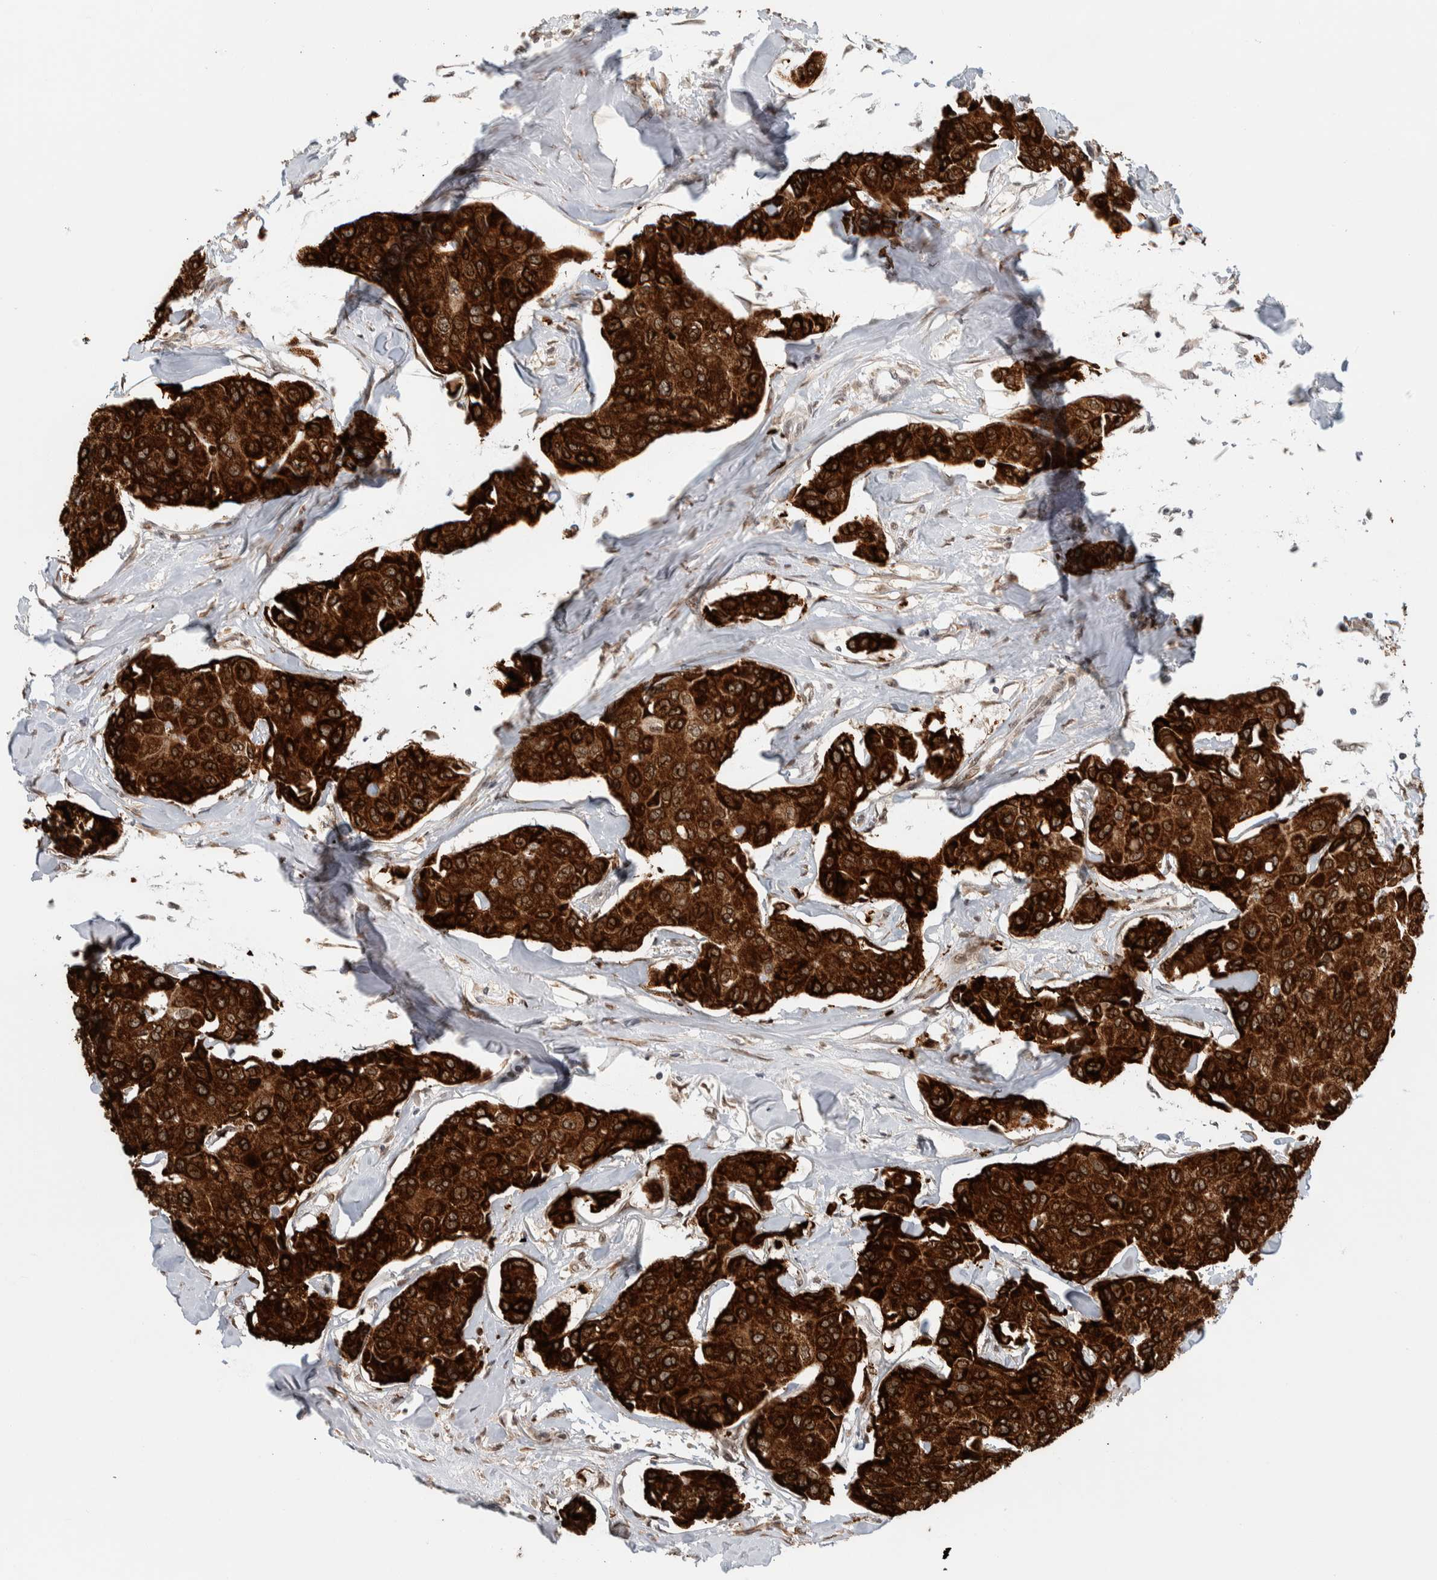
{"staining": {"intensity": "strong", "quantity": ">75%", "location": "cytoplasmic/membranous,nuclear"}, "tissue": "breast cancer", "cell_type": "Tumor cells", "image_type": "cancer", "snomed": [{"axis": "morphology", "description": "Duct carcinoma"}, {"axis": "topography", "description": "Breast"}], "caption": "High-magnification brightfield microscopy of breast cancer (infiltrating ductal carcinoma) stained with DAB (3,3'-diaminobenzidine) (brown) and counterstained with hematoxylin (blue). tumor cells exhibit strong cytoplasmic/membranous and nuclear expression is seen in approximately>75% of cells.", "gene": "TNRC18", "patient": {"sex": "female", "age": 80}}